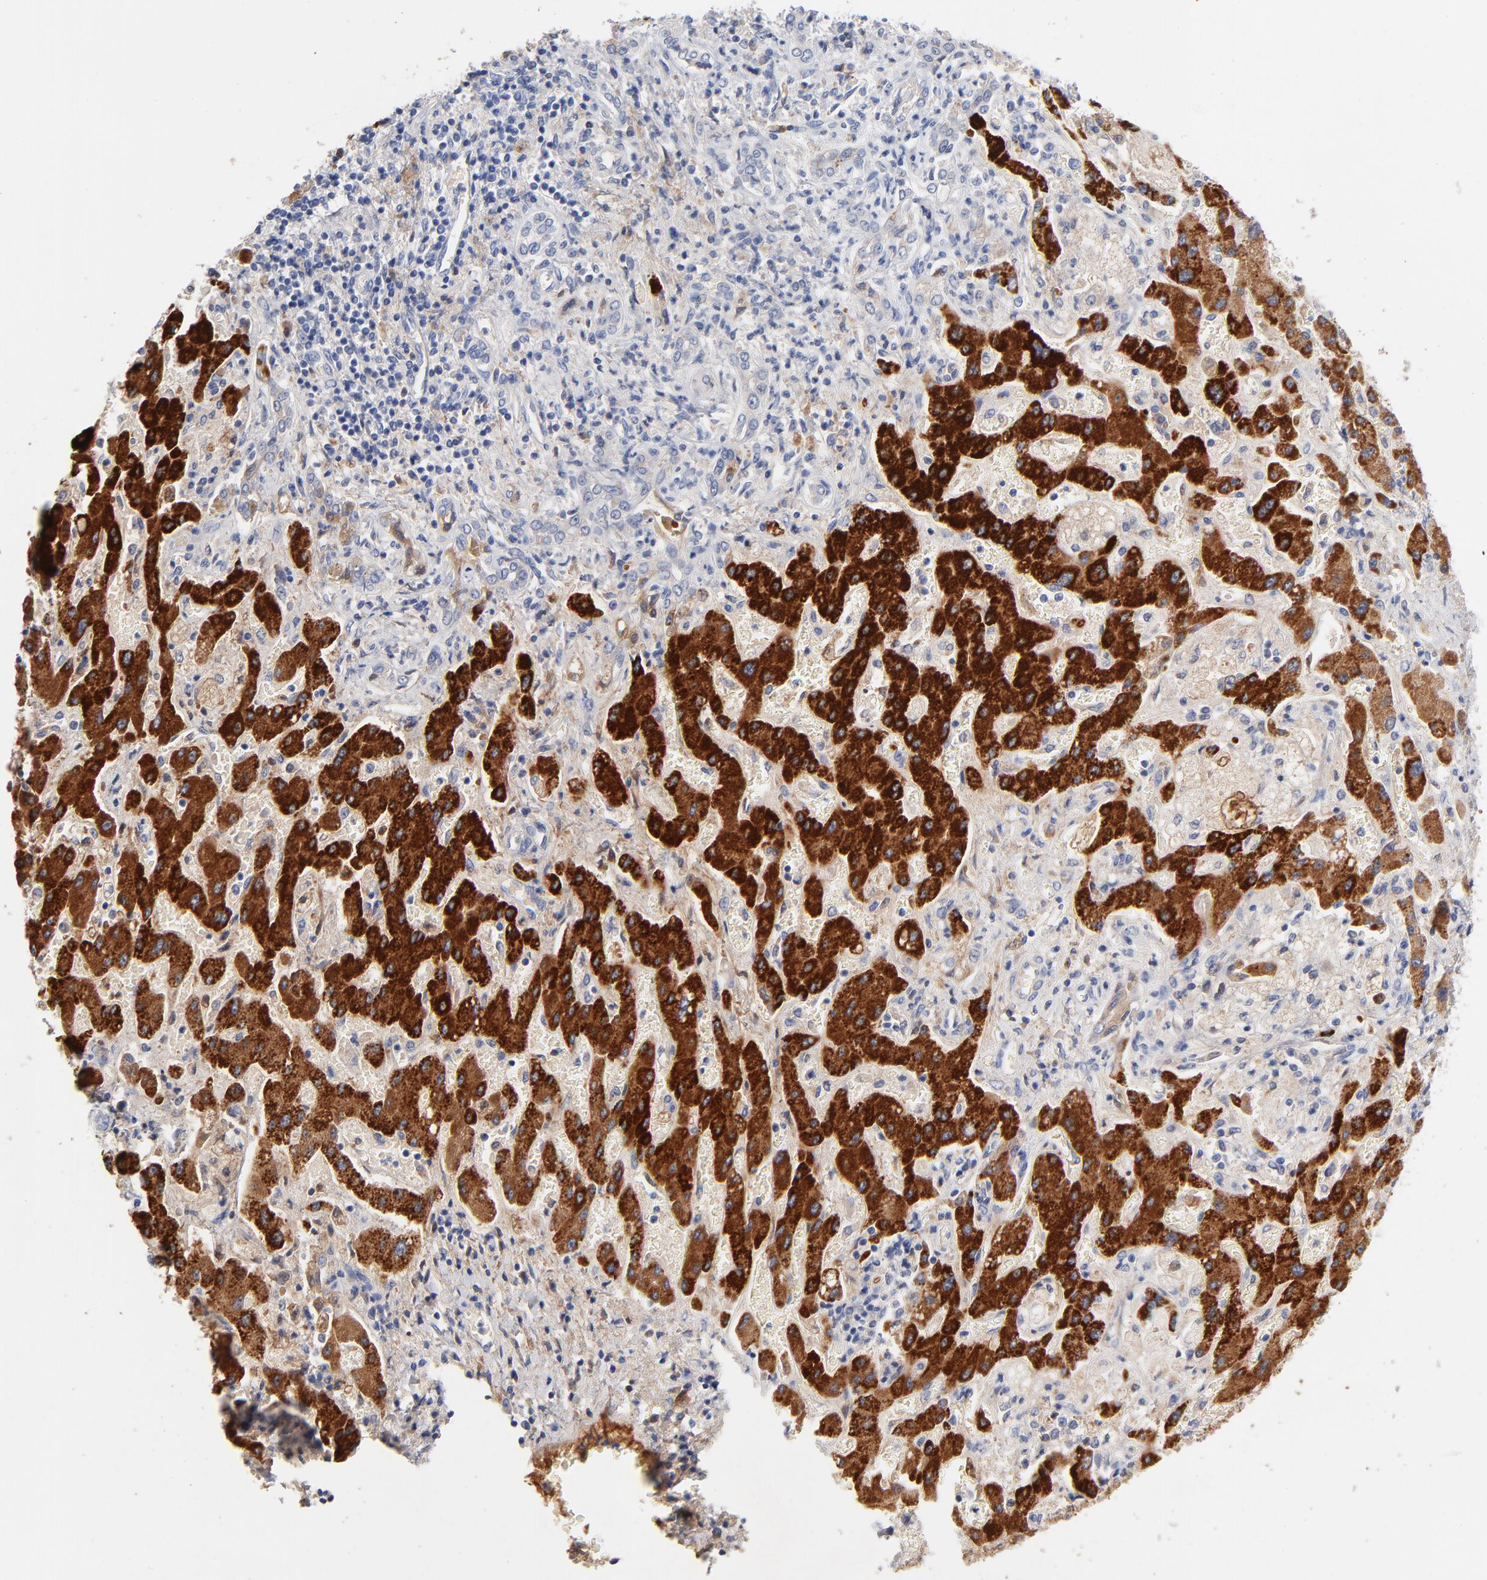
{"staining": {"intensity": "strong", "quantity": ">75%", "location": "cytoplasmic/membranous"}, "tissue": "liver cancer", "cell_type": "Tumor cells", "image_type": "cancer", "snomed": [{"axis": "morphology", "description": "Cholangiocarcinoma"}, {"axis": "topography", "description": "Liver"}], "caption": "Liver cancer stained with a protein marker demonstrates strong staining in tumor cells.", "gene": "CPS1", "patient": {"sex": "male", "age": 50}}